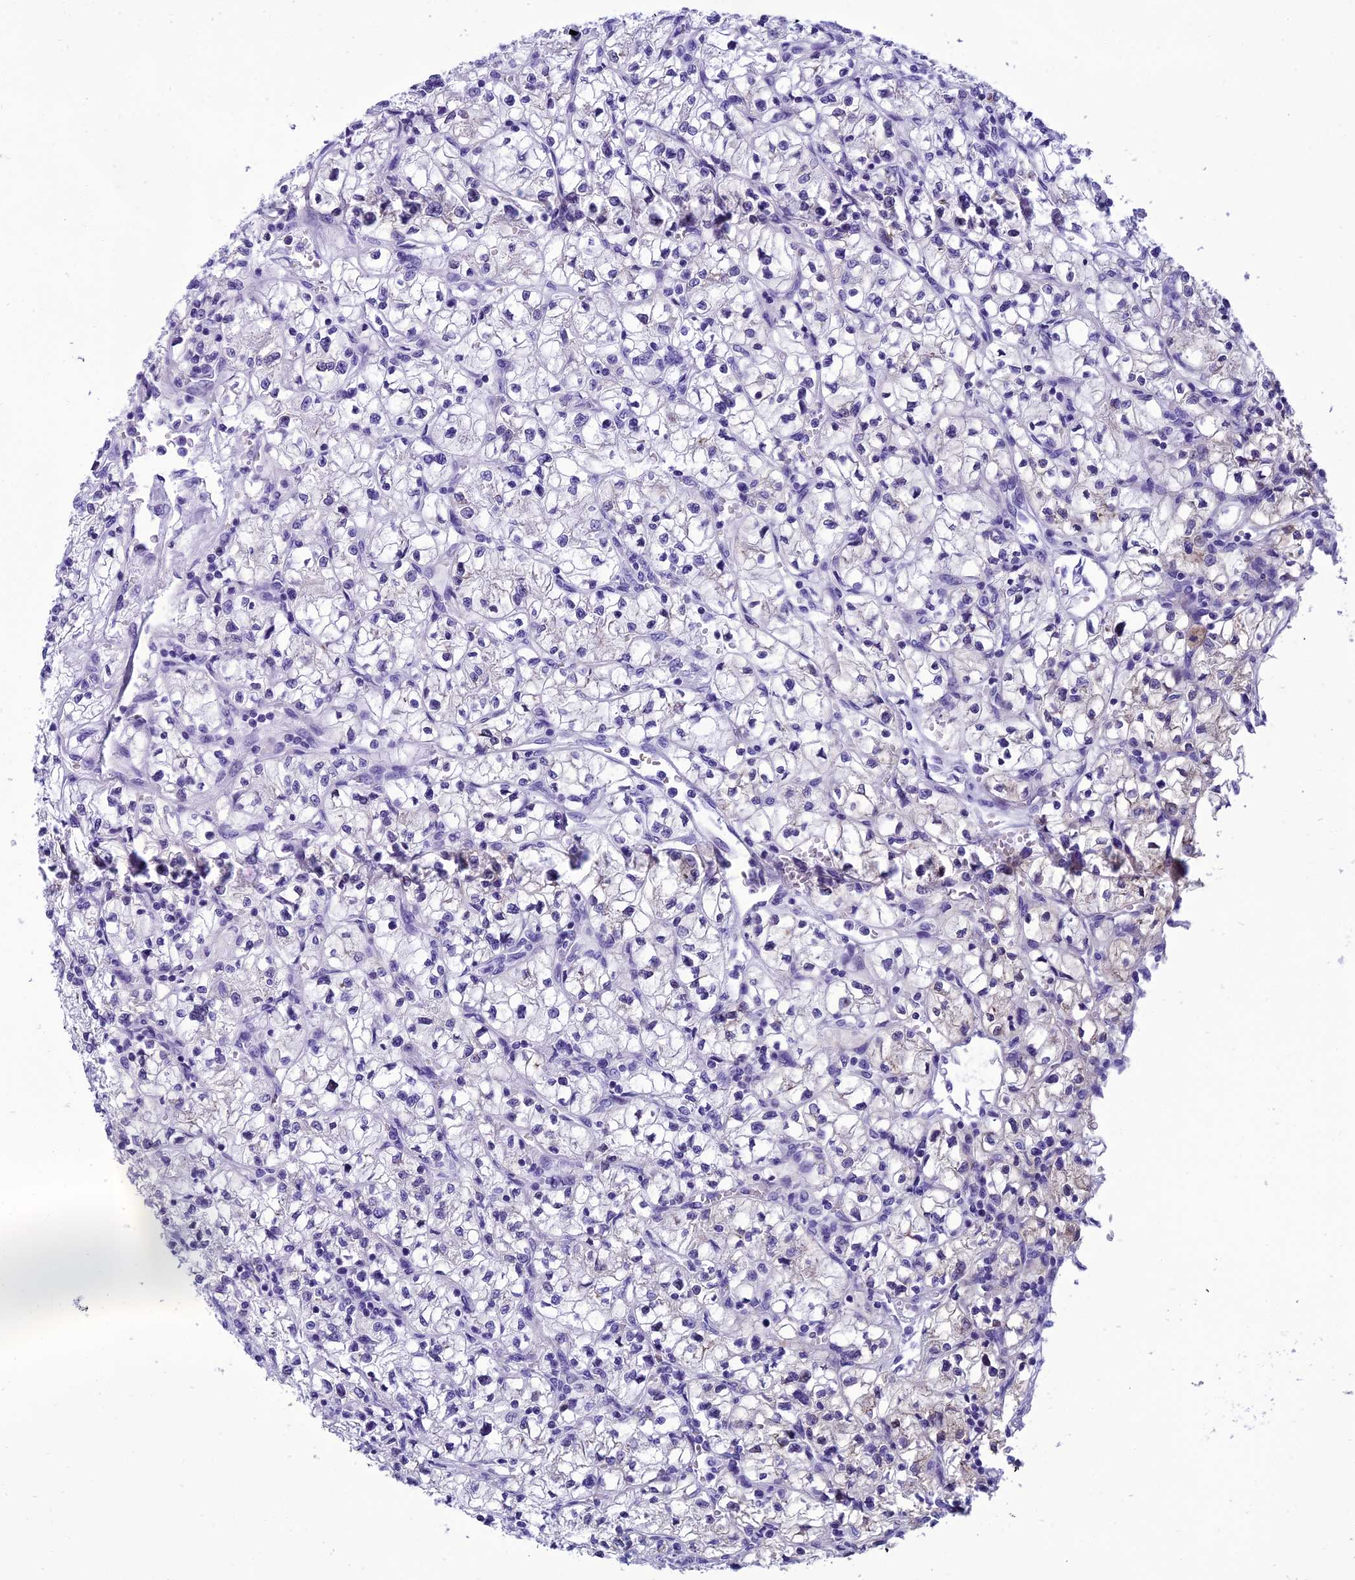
{"staining": {"intensity": "negative", "quantity": "none", "location": "none"}, "tissue": "renal cancer", "cell_type": "Tumor cells", "image_type": "cancer", "snomed": [{"axis": "morphology", "description": "Adenocarcinoma, NOS"}, {"axis": "topography", "description": "Kidney"}], "caption": "Immunohistochemistry photomicrograph of neoplastic tissue: renal cancer stained with DAB exhibits no significant protein expression in tumor cells.", "gene": "KCTD14", "patient": {"sex": "female", "age": 64}}